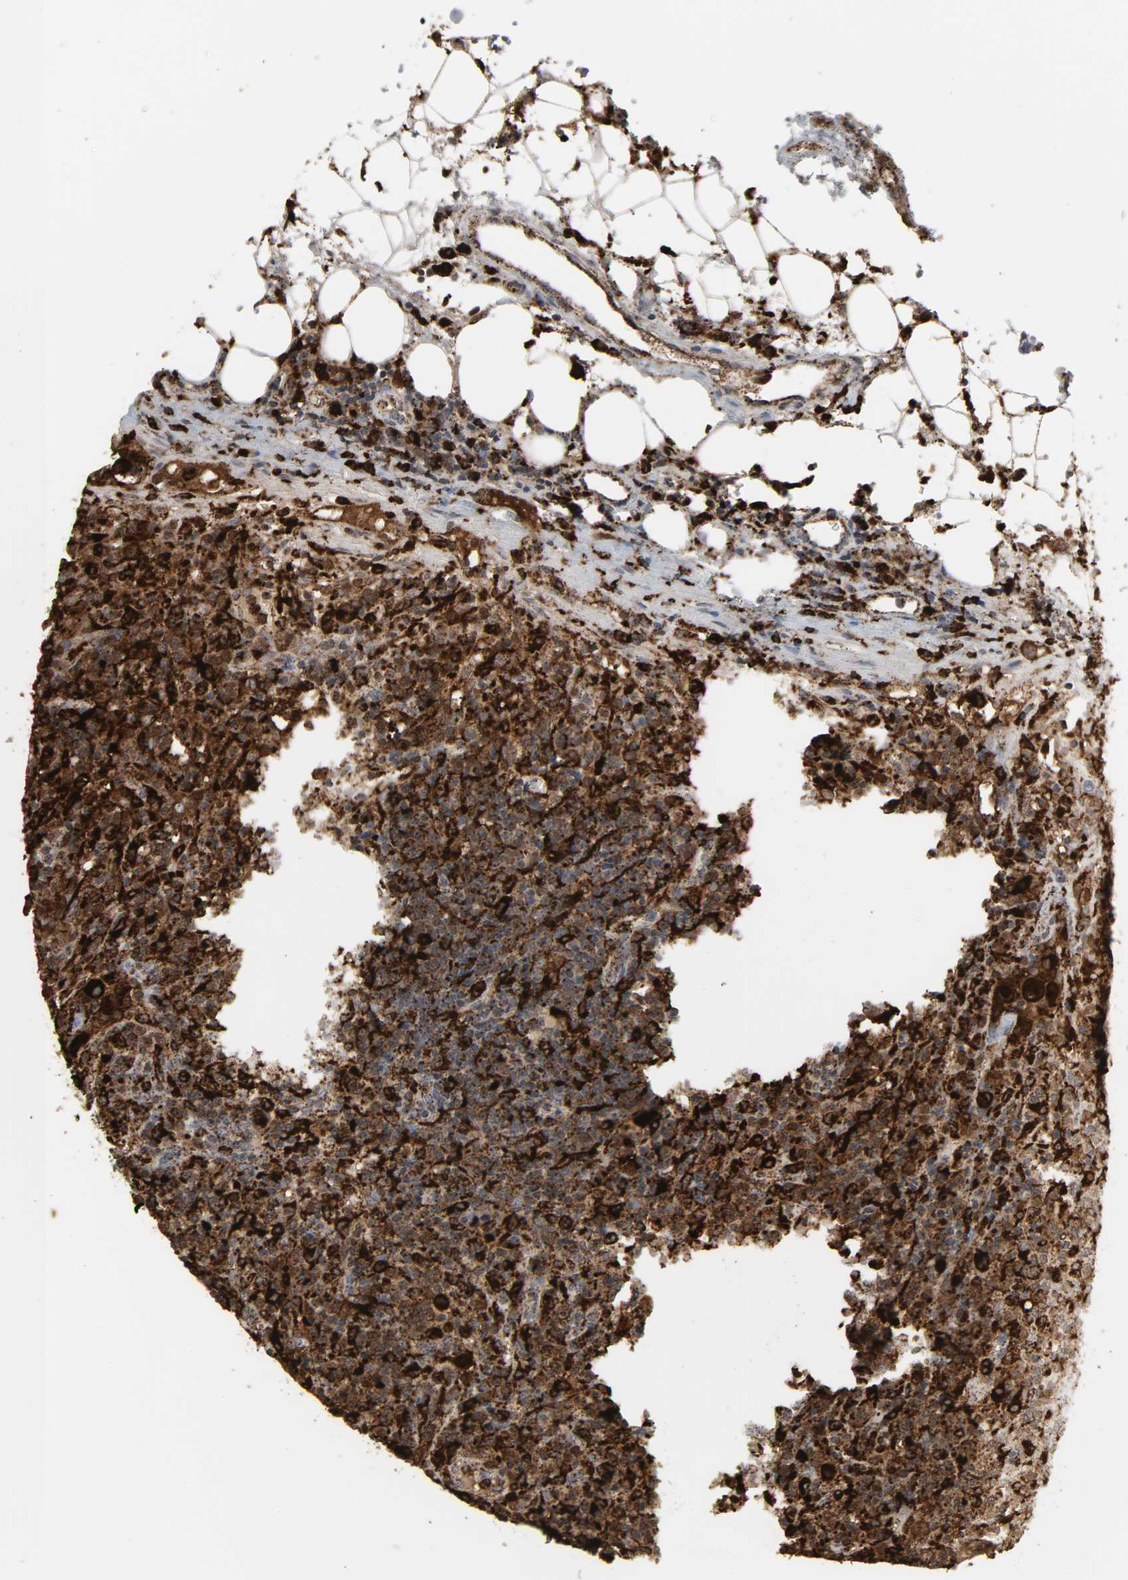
{"staining": {"intensity": "strong", "quantity": ">75%", "location": "cytoplasmic/membranous"}, "tissue": "lymphoma", "cell_type": "Tumor cells", "image_type": "cancer", "snomed": [{"axis": "morphology", "description": "Hodgkin's disease, NOS"}, {"axis": "topography", "description": "Lymph node"}], "caption": "Human Hodgkin's disease stained with a brown dye shows strong cytoplasmic/membranous positive positivity in about >75% of tumor cells.", "gene": "PSAP", "patient": {"sex": "male", "age": 65}}